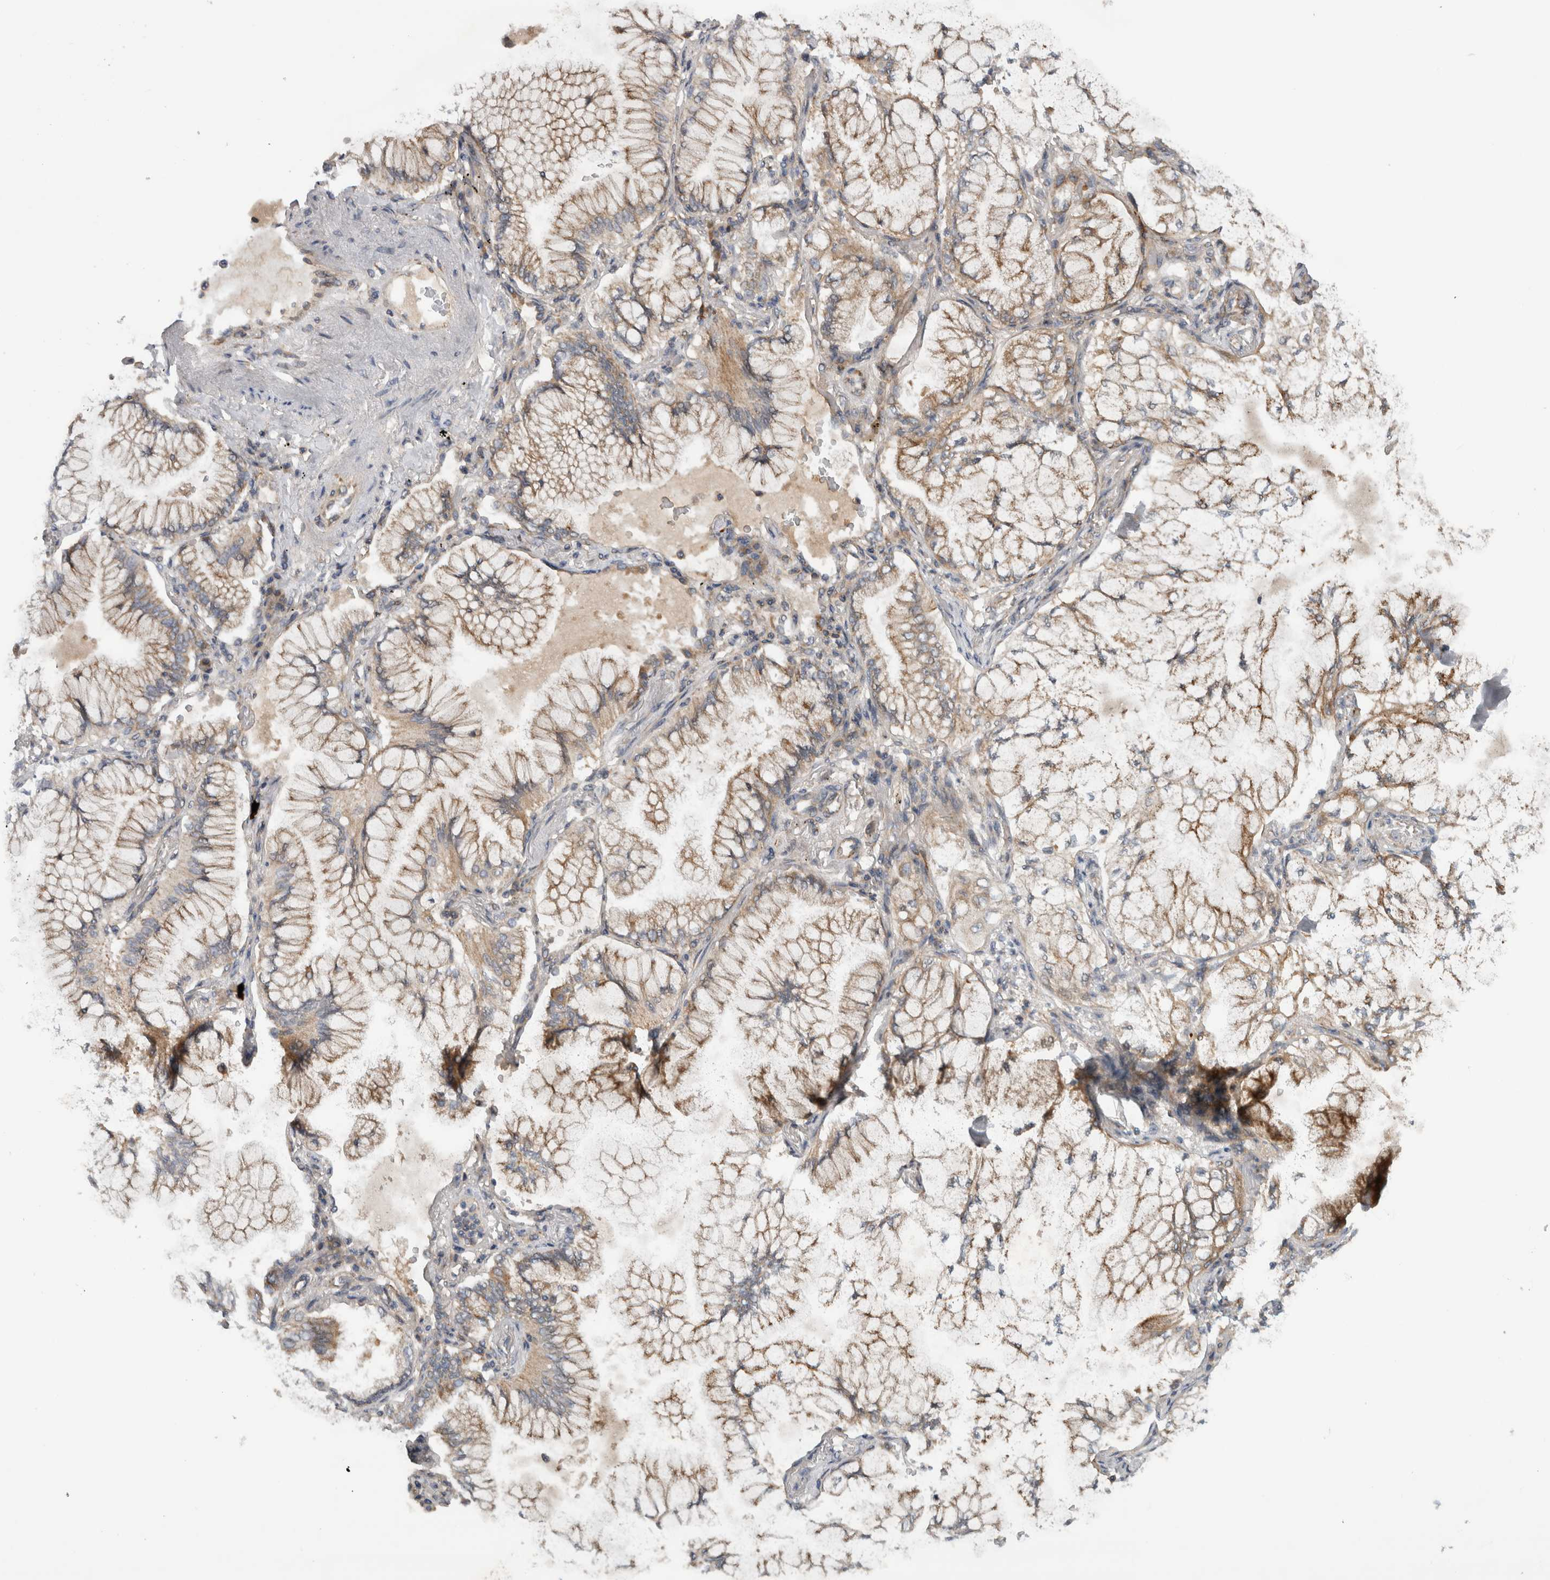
{"staining": {"intensity": "weak", "quantity": ">75%", "location": "cytoplasmic/membranous"}, "tissue": "lung cancer", "cell_type": "Tumor cells", "image_type": "cancer", "snomed": [{"axis": "morphology", "description": "Adenocarcinoma, NOS"}, {"axis": "topography", "description": "Lung"}], "caption": "Immunohistochemical staining of human adenocarcinoma (lung) reveals low levels of weak cytoplasmic/membranous protein expression in approximately >75% of tumor cells.", "gene": "PDCD2", "patient": {"sex": "female", "age": 70}}